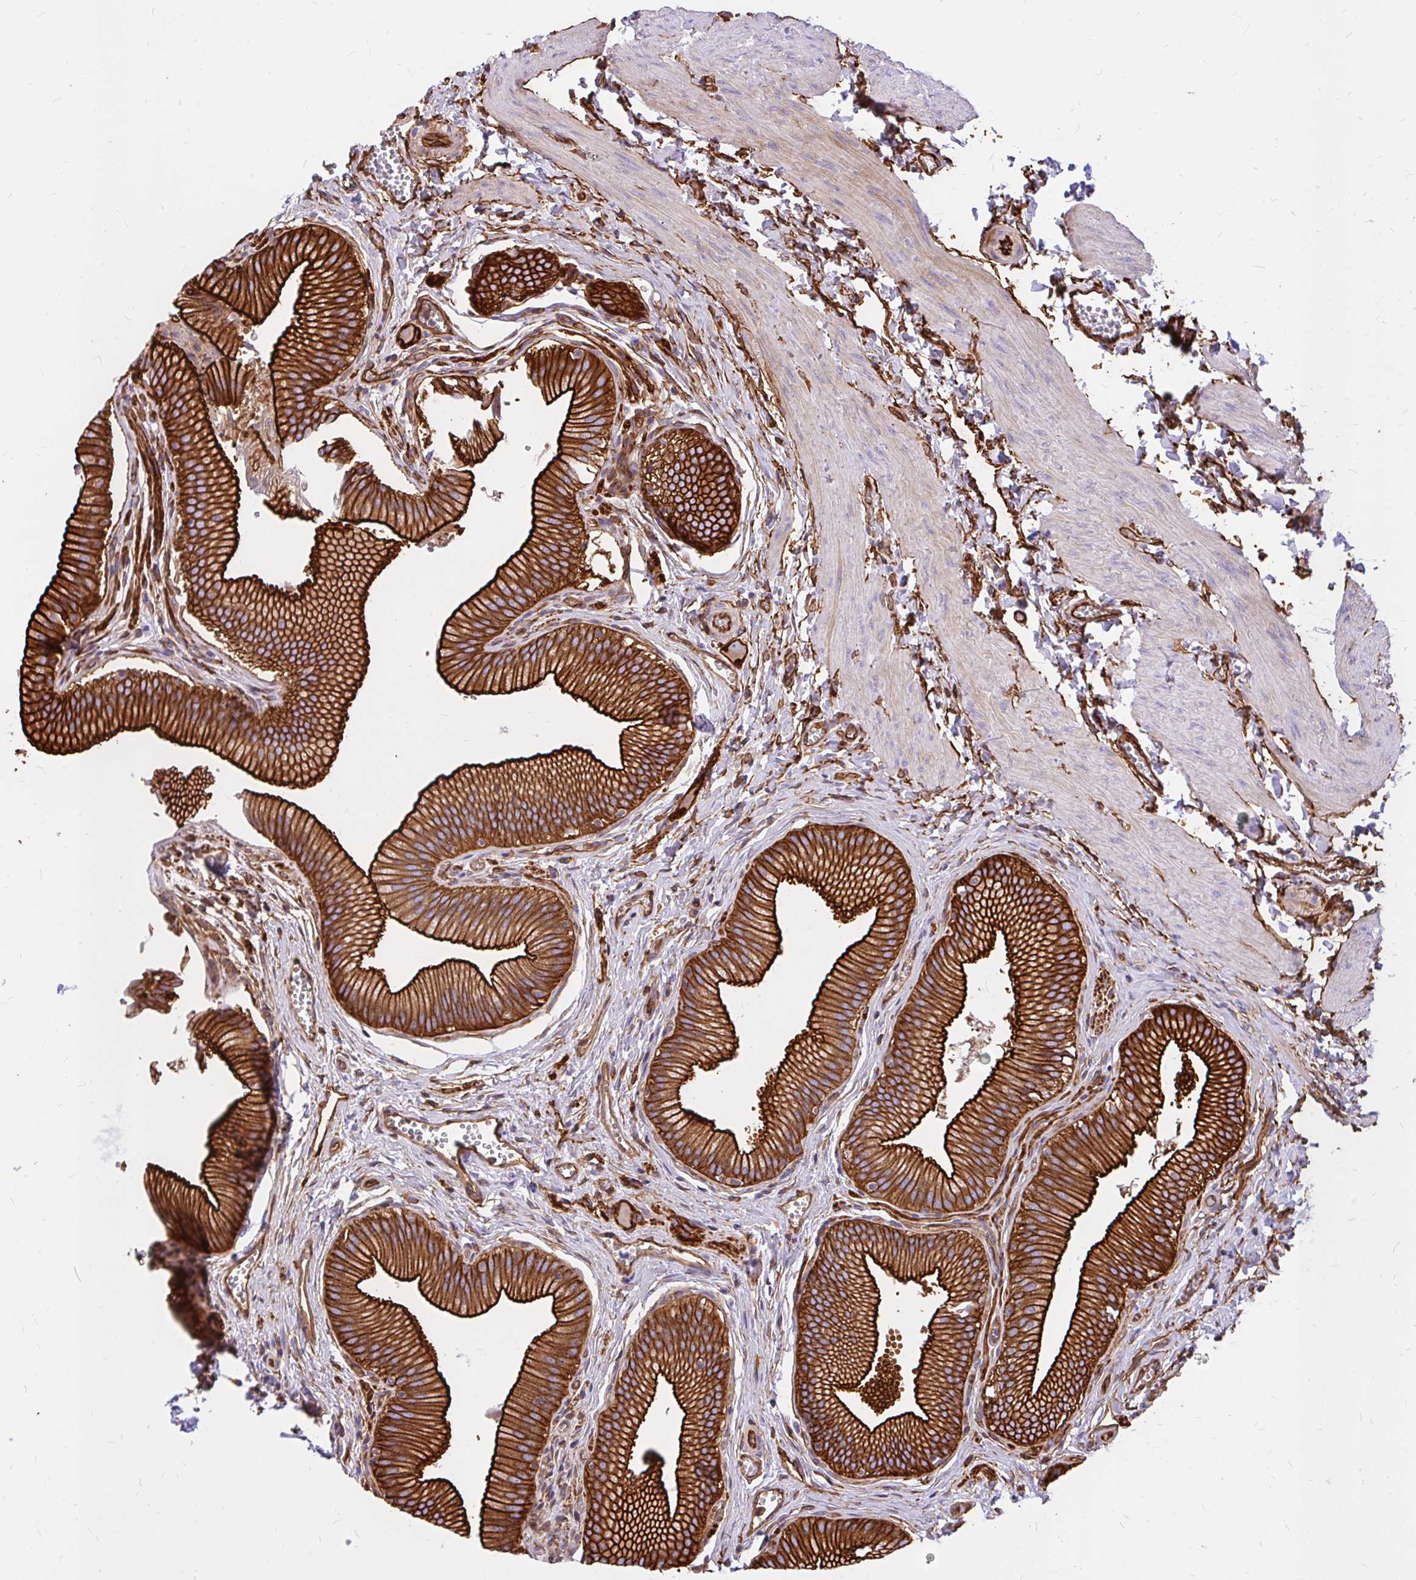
{"staining": {"intensity": "strong", "quantity": ">75%", "location": "cytoplasmic/membranous"}, "tissue": "gallbladder", "cell_type": "Glandular cells", "image_type": "normal", "snomed": [{"axis": "morphology", "description": "Normal tissue, NOS"}, {"axis": "topography", "description": "Gallbladder"}], "caption": "Immunohistochemistry image of normal gallbladder: gallbladder stained using immunohistochemistry shows high levels of strong protein expression localized specifically in the cytoplasmic/membranous of glandular cells, appearing as a cytoplasmic/membranous brown color.", "gene": "MAP1LC3B2", "patient": {"sex": "male", "age": 17}}